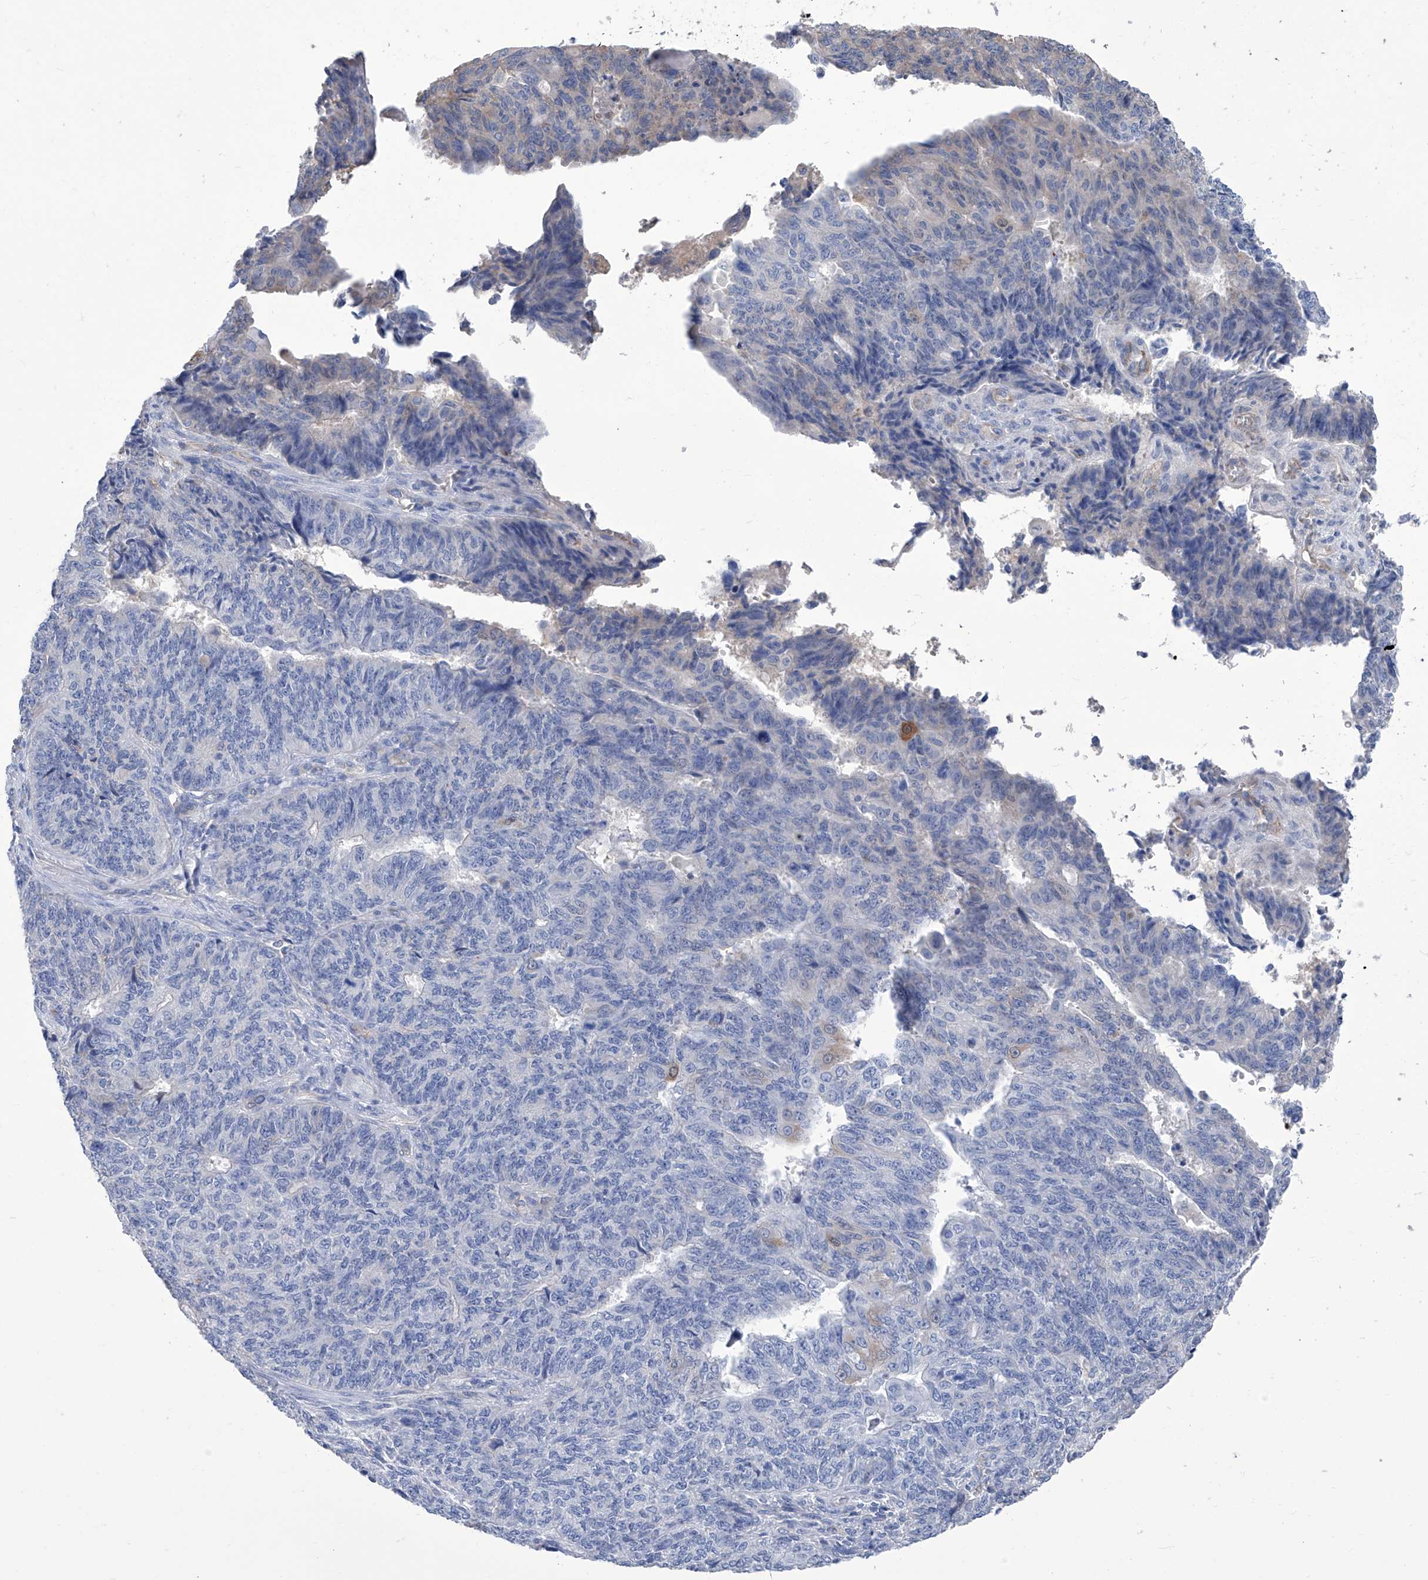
{"staining": {"intensity": "negative", "quantity": "none", "location": "none"}, "tissue": "endometrial cancer", "cell_type": "Tumor cells", "image_type": "cancer", "snomed": [{"axis": "morphology", "description": "Adenocarcinoma, NOS"}, {"axis": "topography", "description": "Endometrium"}], "caption": "Immunohistochemical staining of human endometrial cancer (adenocarcinoma) reveals no significant staining in tumor cells. (DAB (3,3'-diaminobenzidine) immunohistochemistry, high magnification).", "gene": "SMS", "patient": {"sex": "female", "age": 32}}